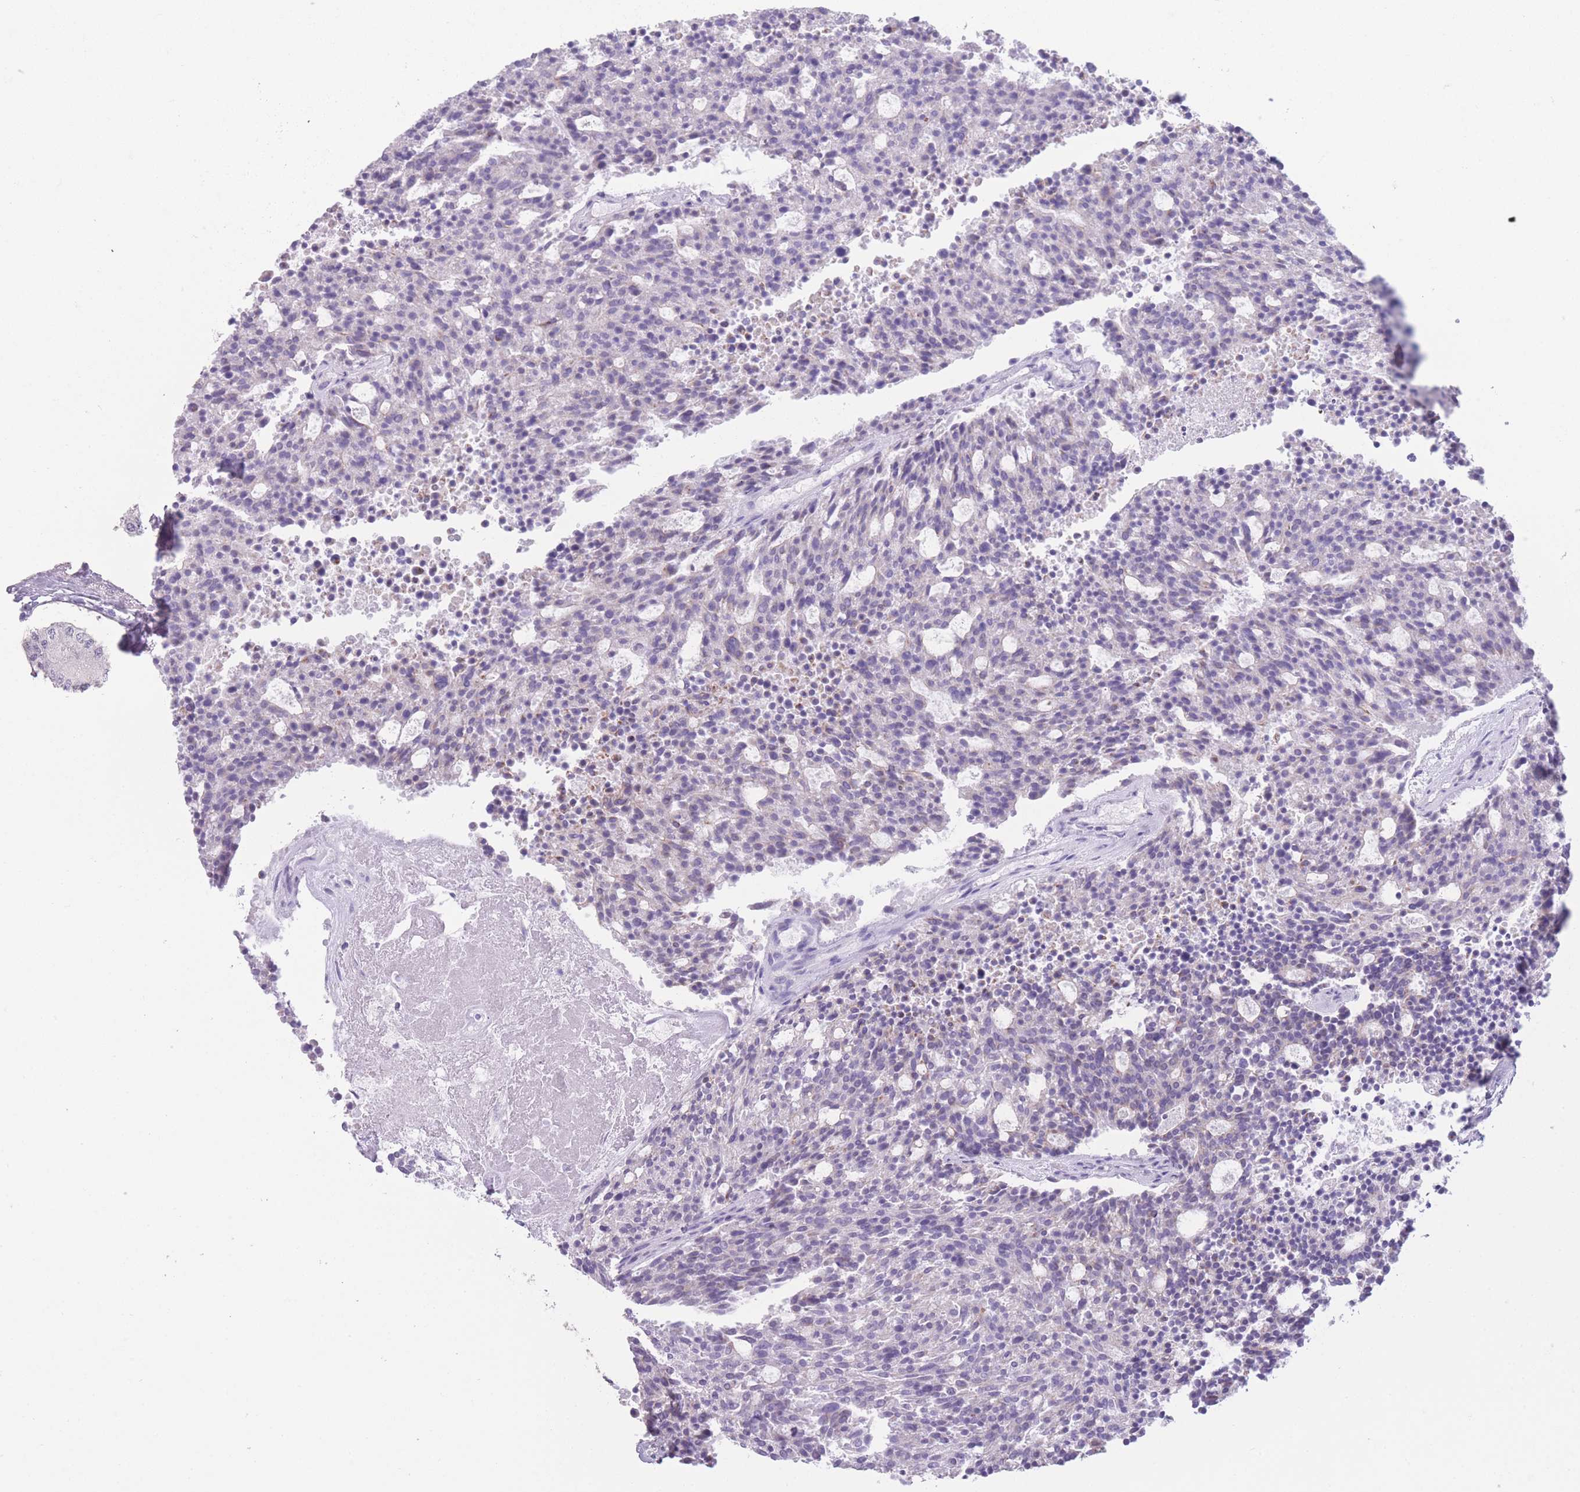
{"staining": {"intensity": "negative", "quantity": "none", "location": "none"}, "tissue": "carcinoid", "cell_type": "Tumor cells", "image_type": "cancer", "snomed": [{"axis": "morphology", "description": "Carcinoid, malignant, NOS"}, {"axis": "topography", "description": "Pancreas"}], "caption": "Tumor cells show no significant staining in carcinoid.", "gene": "DCANP1", "patient": {"sex": "female", "age": 54}}